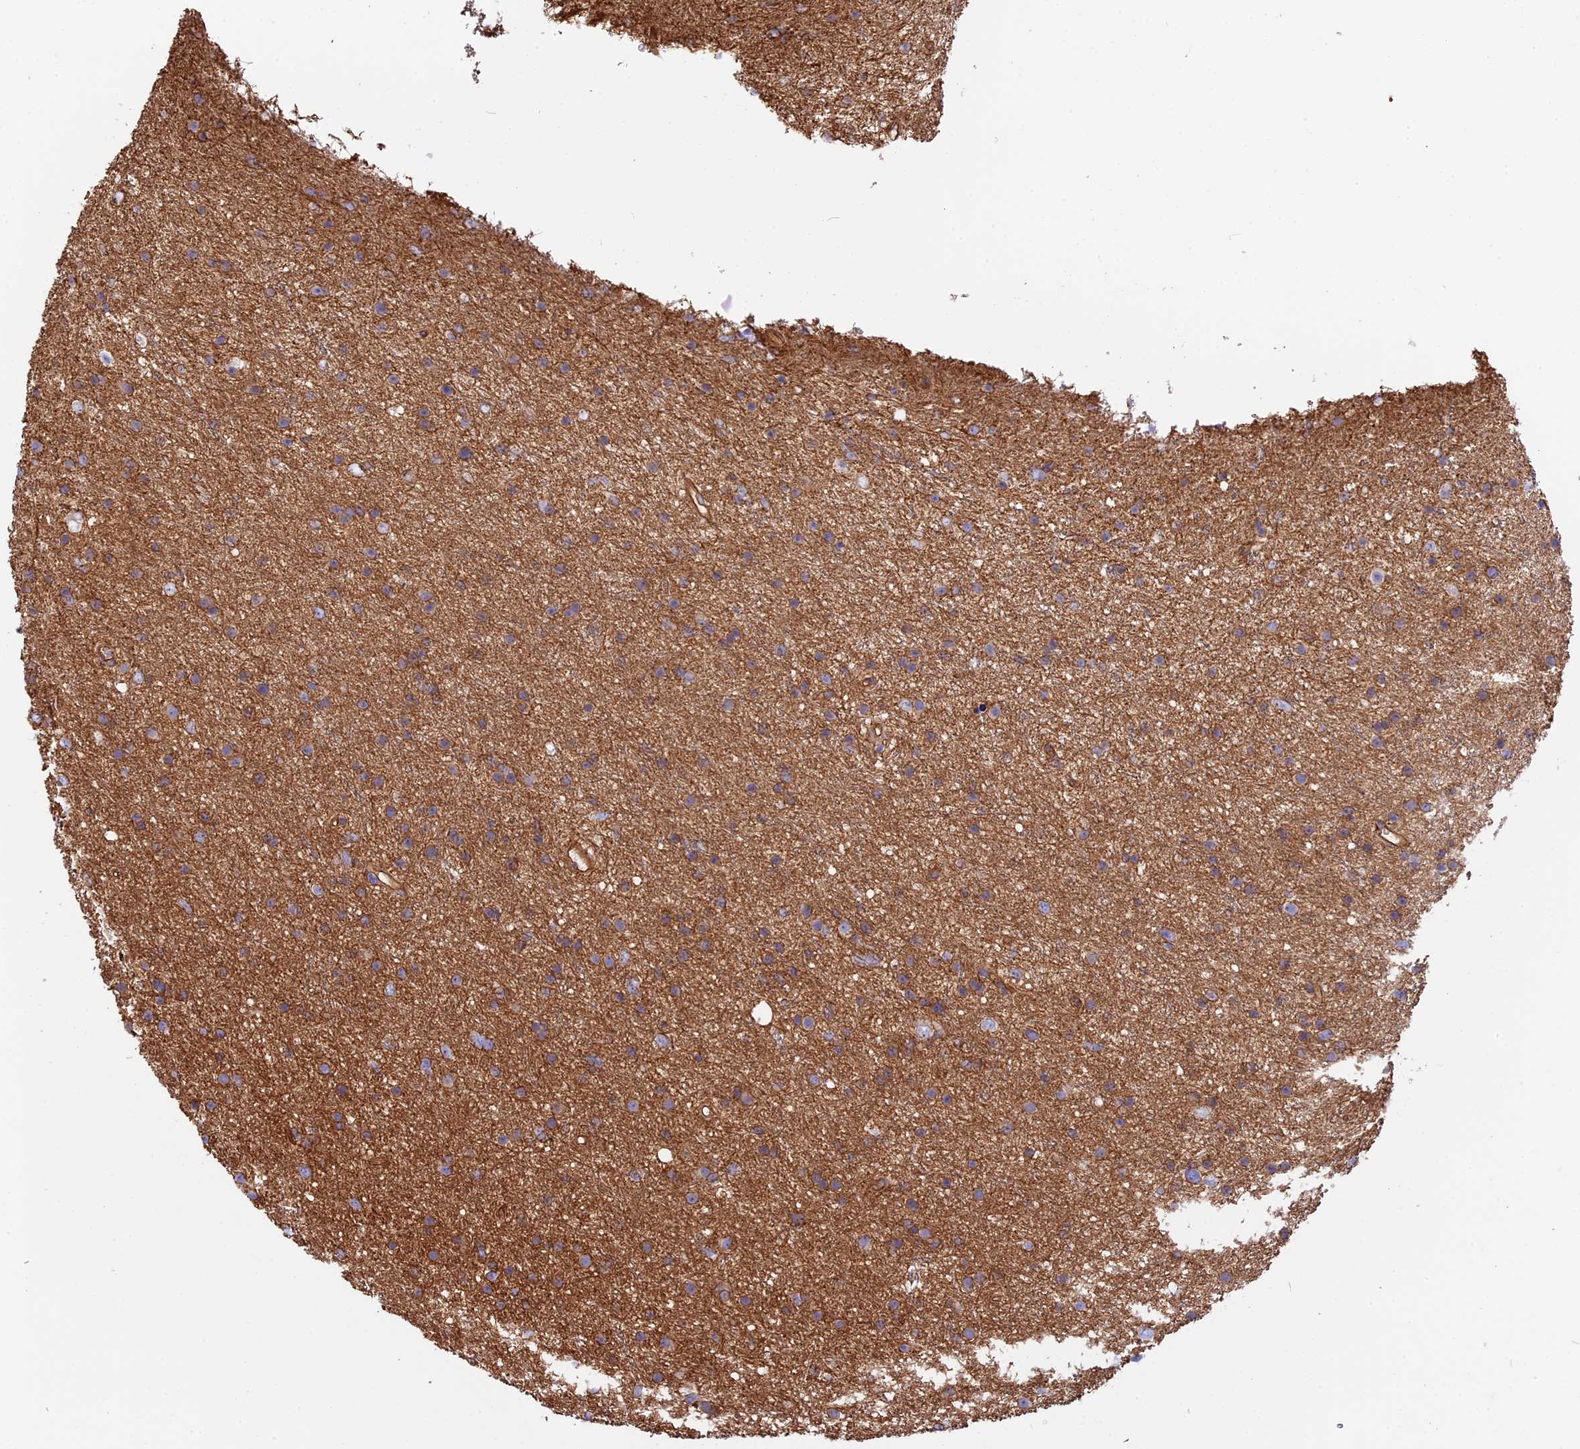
{"staining": {"intensity": "moderate", "quantity": "25%-75%", "location": "cytoplasmic/membranous"}, "tissue": "glioma", "cell_type": "Tumor cells", "image_type": "cancer", "snomed": [{"axis": "morphology", "description": "Glioma, malignant, Low grade"}, {"axis": "topography", "description": "Cerebral cortex"}], "caption": "The image reveals immunohistochemical staining of malignant glioma (low-grade). There is moderate cytoplasmic/membranous expression is identified in approximately 25%-75% of tumor cells.", "gene": "CNBD2", "patient": {"sex": "female", "age": 39}}